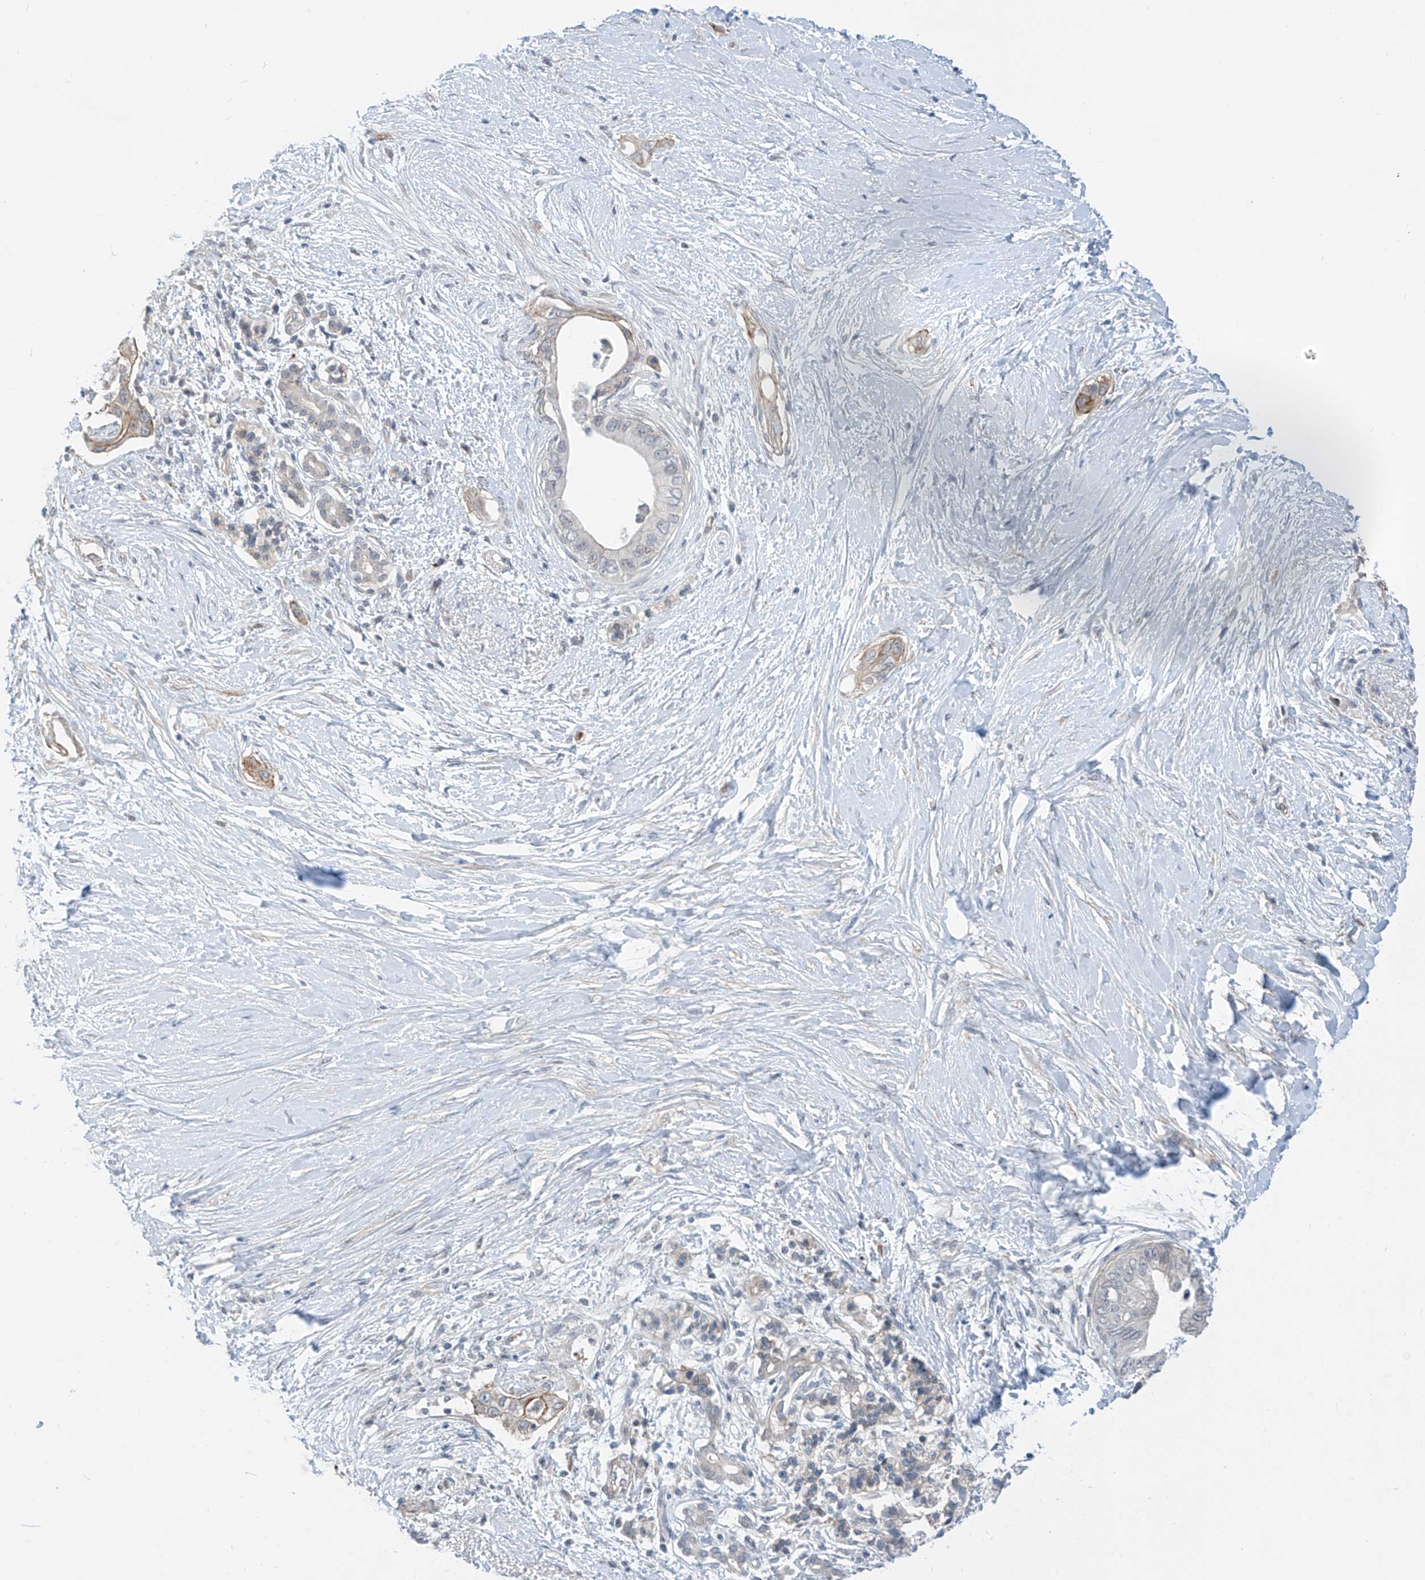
{"staining": {"intensity": "moderate", "quantity": "<25%", "location": "cytoplasmic/membranous"}, "tissue": "pancreatic cancer", "cell_type": "Tumor cells", "image_type": "cancer", "snomed": [{"axis": "morphology", "description": "Normal tissue, NOS"}, {"axis": "morphology", "description": "Adenocarcinoma, NOS"}, {"axis": "topography", "description": "Pancreas"}, {"axis": "topography", "description": "Peripheral nerve tissue"}], "caption": "A brown stain shows moderate cytoplasmic/membranous staining of a protein in pancreatic cancer (adenocarcinoma) tumor cells.", "gene": "ABLIM2", "patient": {"sex": "male", "age": 59}}